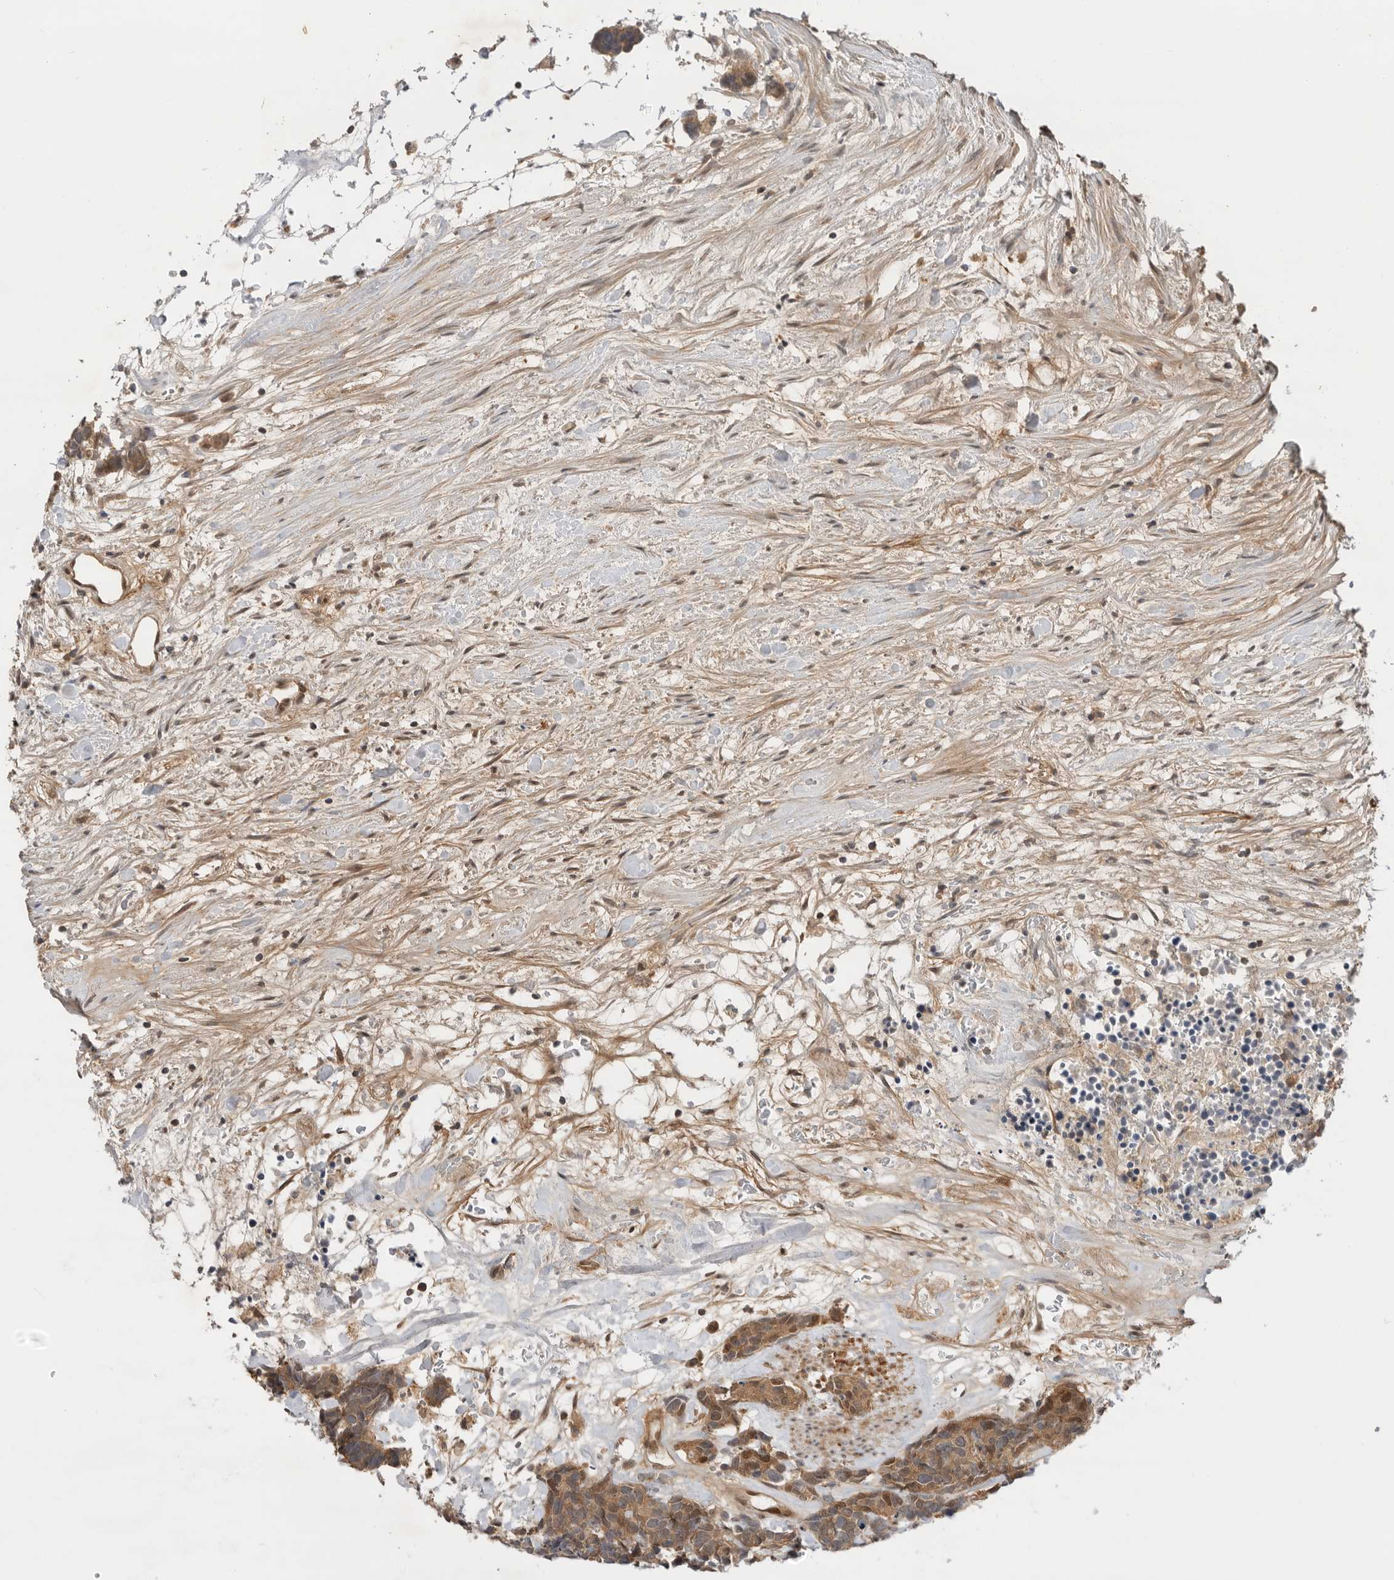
{"staining": {"intensity": "moderate", "quantity": ">75%", "location": "cytoplasmic/membranous"}, "tissue": "carcinoid", "cell_type": "Tumor cells", "image_type": "cancer", "snomed": [{"axis": "morphology", "description": "Carcinoma, NOS"}, {"axis": "morphology", "description": "Carcinoid, malignant, NOS"}, {"axis": "topography", "description": "Urinary bladder"}], "caption": "The histopathology image shows immunohistochemical staining of carcinoid. There is moderate cytoplasmic/membranous positivity is appreciated in approximately >75% of tumor cells.", "gene": "DCAF8", "patient": {"sex": "male", "age": 57}}